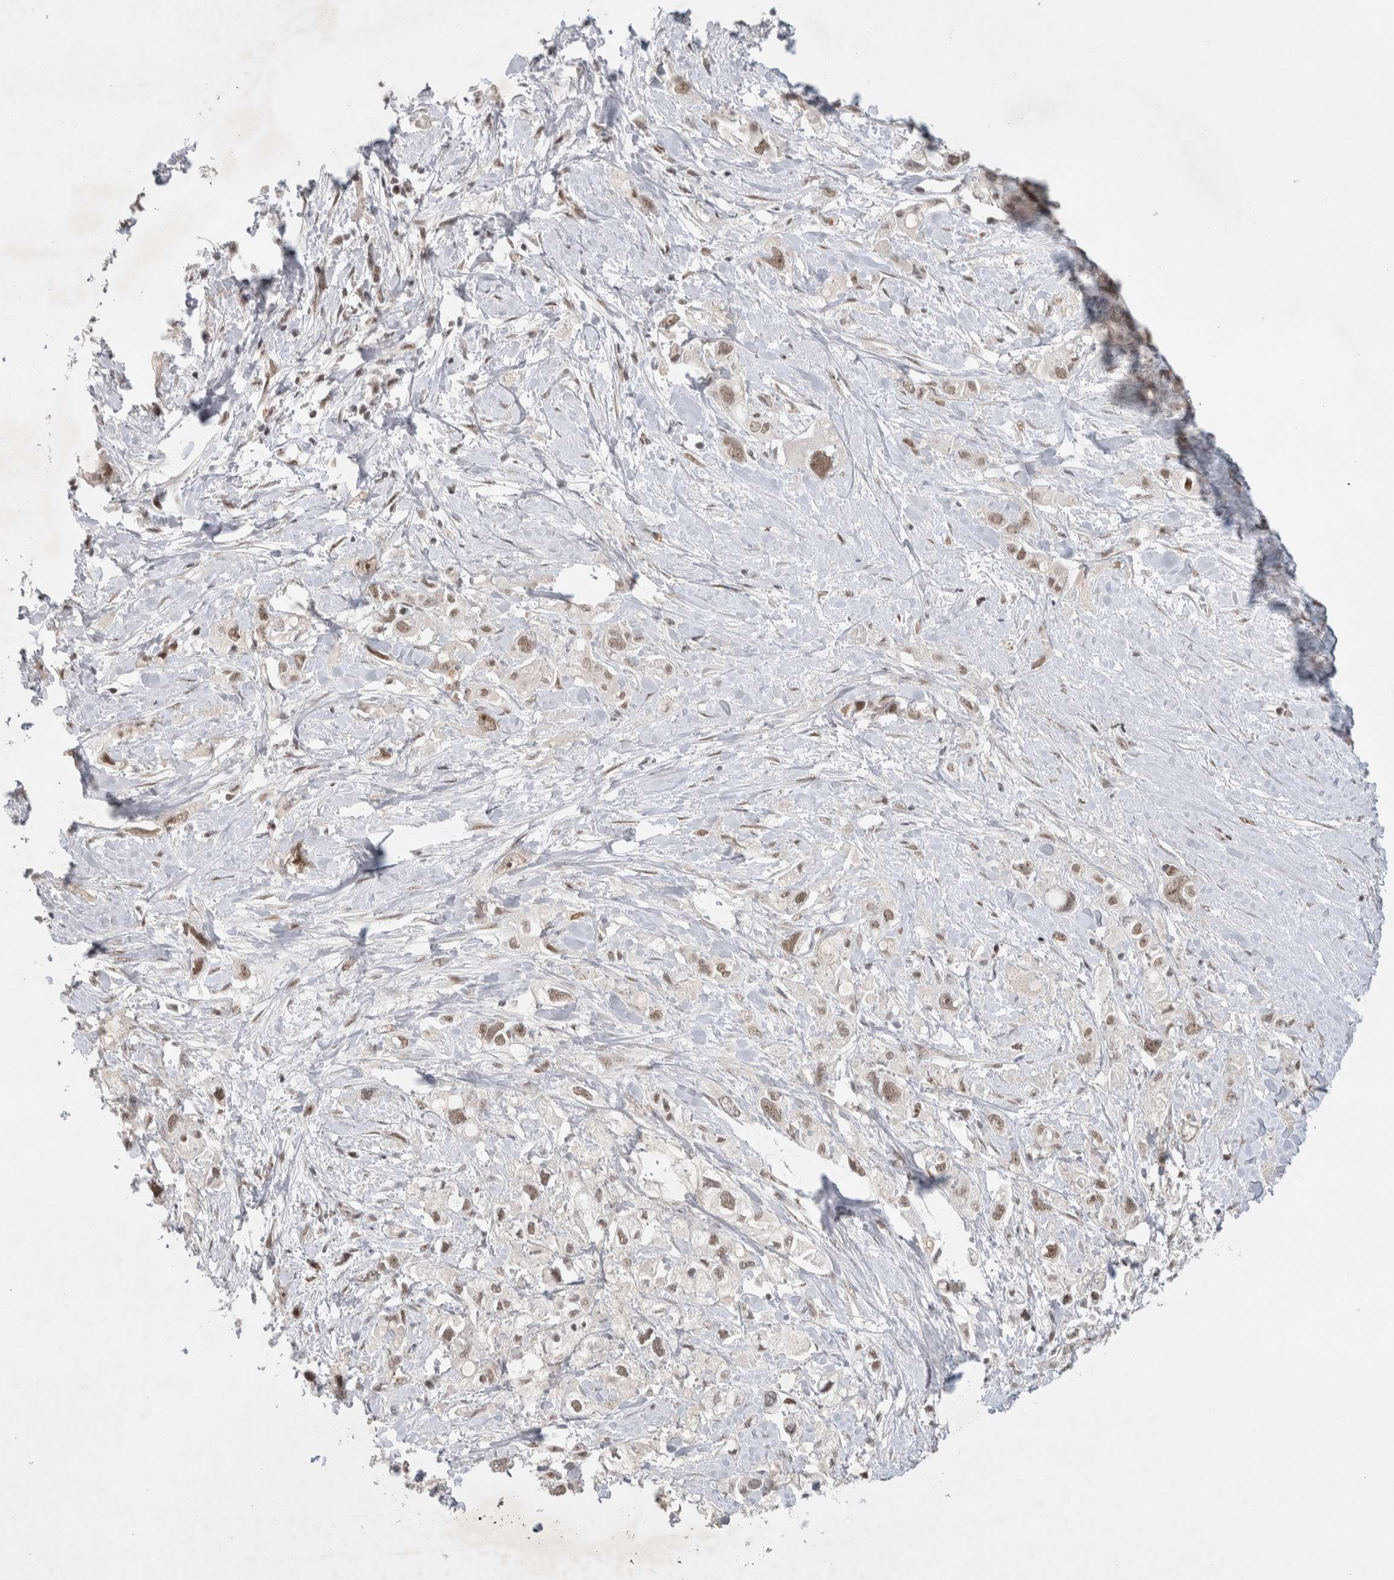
{"staining": {"intensity": "weak", "quantity": ">75%", "location": "nuclear"}, "tissue": "pancreatic cancer", "cell_type": "Tumor cells", "image_type": "cancer", "snomed": [{"axis": "morphology", "description": "Adenocarcinoma, NOS"}, {"axis": "topography", "description": "Pancreas"}], "caption": "Immunohistochemistry of adenocarcinoma (pancreatic) exhibits low levels of weak nuclear staining in approximately >75% of tumor cells. Using DAB (brown) and hematoxylin (blue) stains, captured at high magnification using brightfield microscopy.", "gene": "HESX1", "patient": {"sex": "female", "age": 56}}